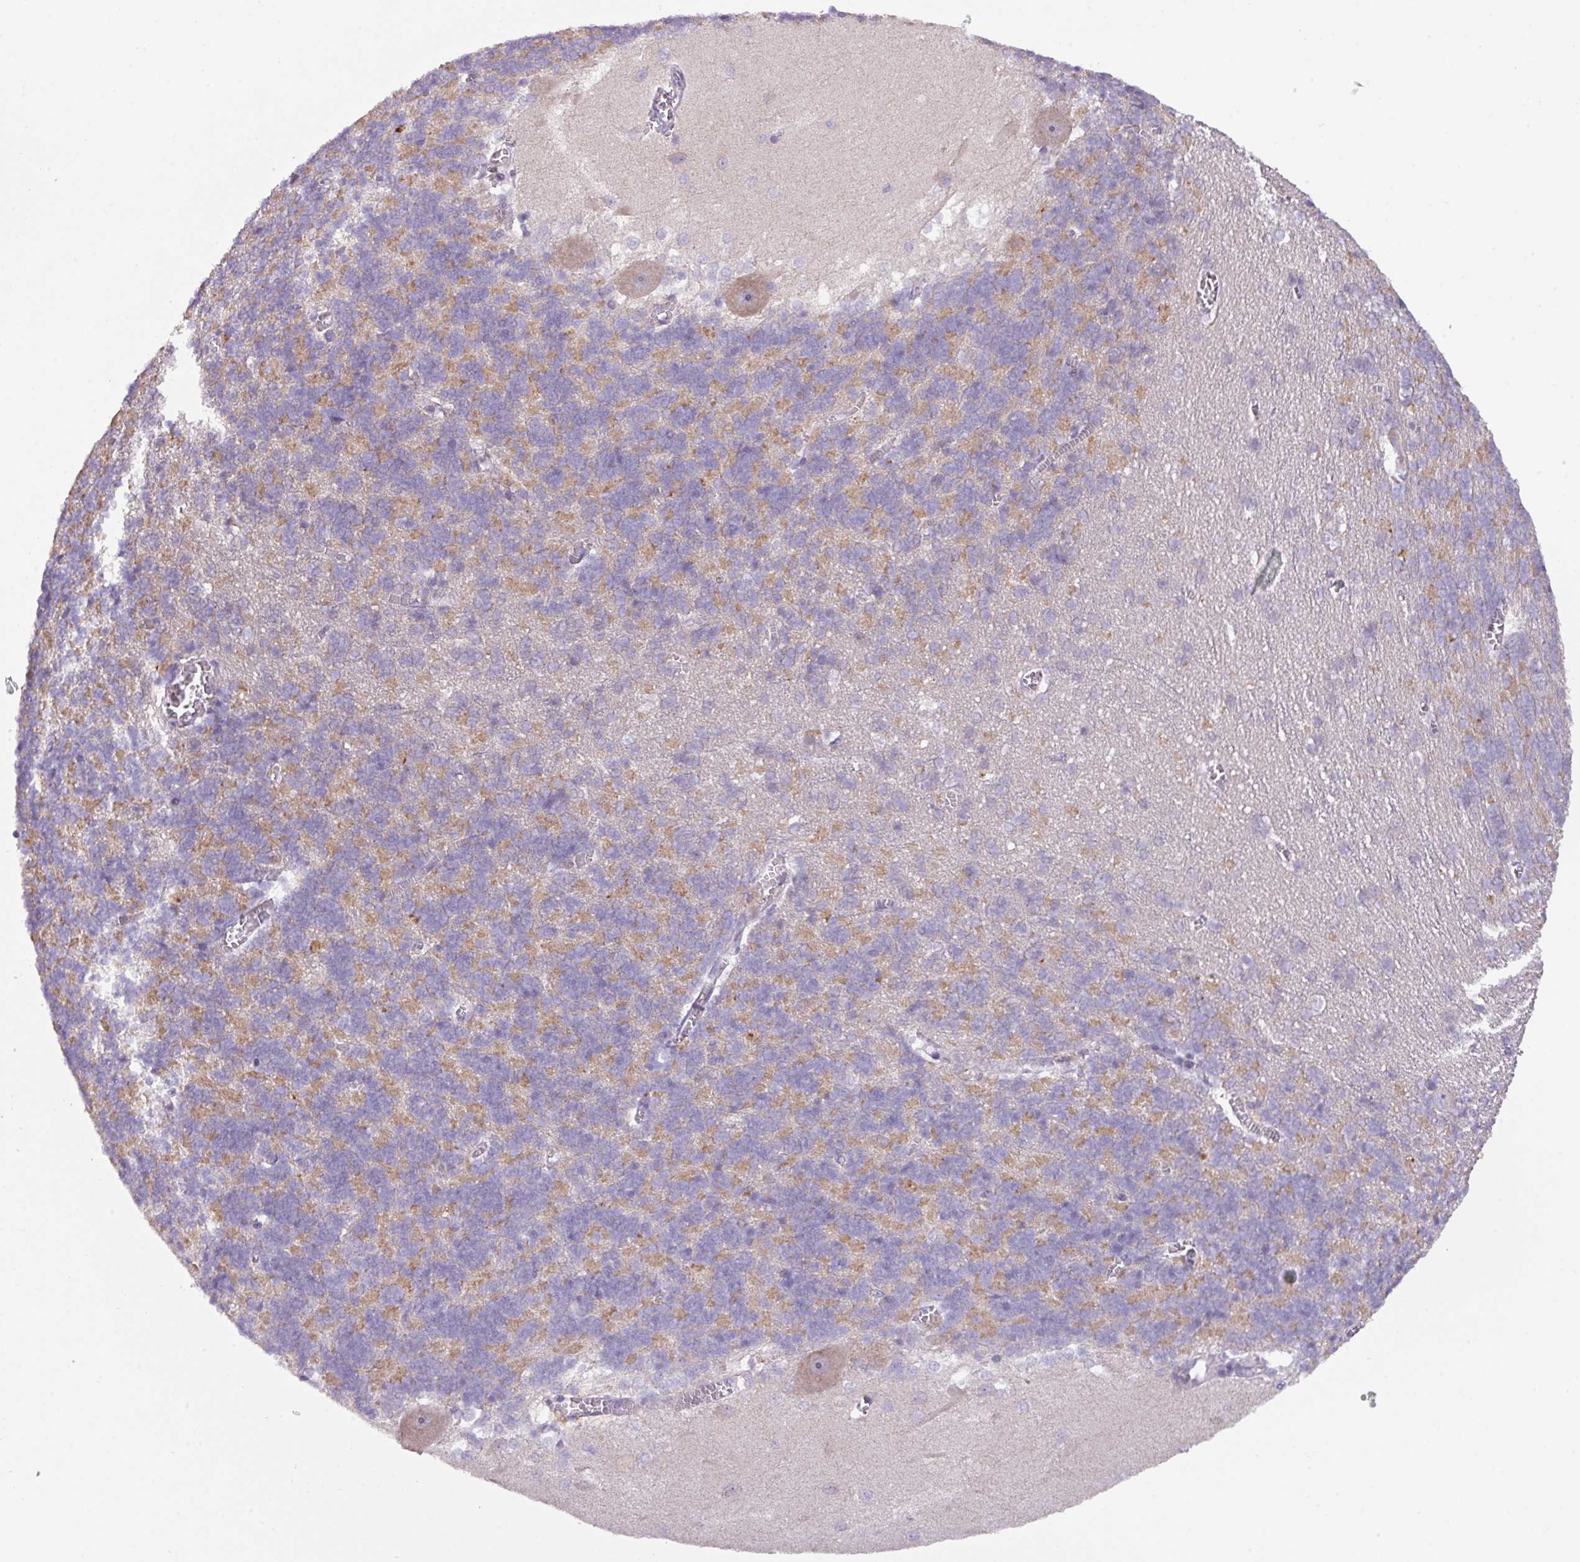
{"staining": {"intensity": "weak", "quantity": "25%-75%", "location": "cytoplasmic/membranous"}, "tissue": "cerebellum", "cell_type": "Cells in granular layer", "image_type": "normal", "snomed": [{"axis": "morphology", "description": "Normal tissue, NOS"}, {"axis": "topography", "description": "Cerebellum"}], "caption": "A low amount of weak cytoplasmic/membranous staining is seen in about 25%-75% of cells in granular layer in benign cerebellum. (Stains: DAB in brown, nuclei in blue, Microscopy: brightfield microscopy at high magnification).", "gene": "ZNF394", "patient": {"sex": "male", "age": 37}}